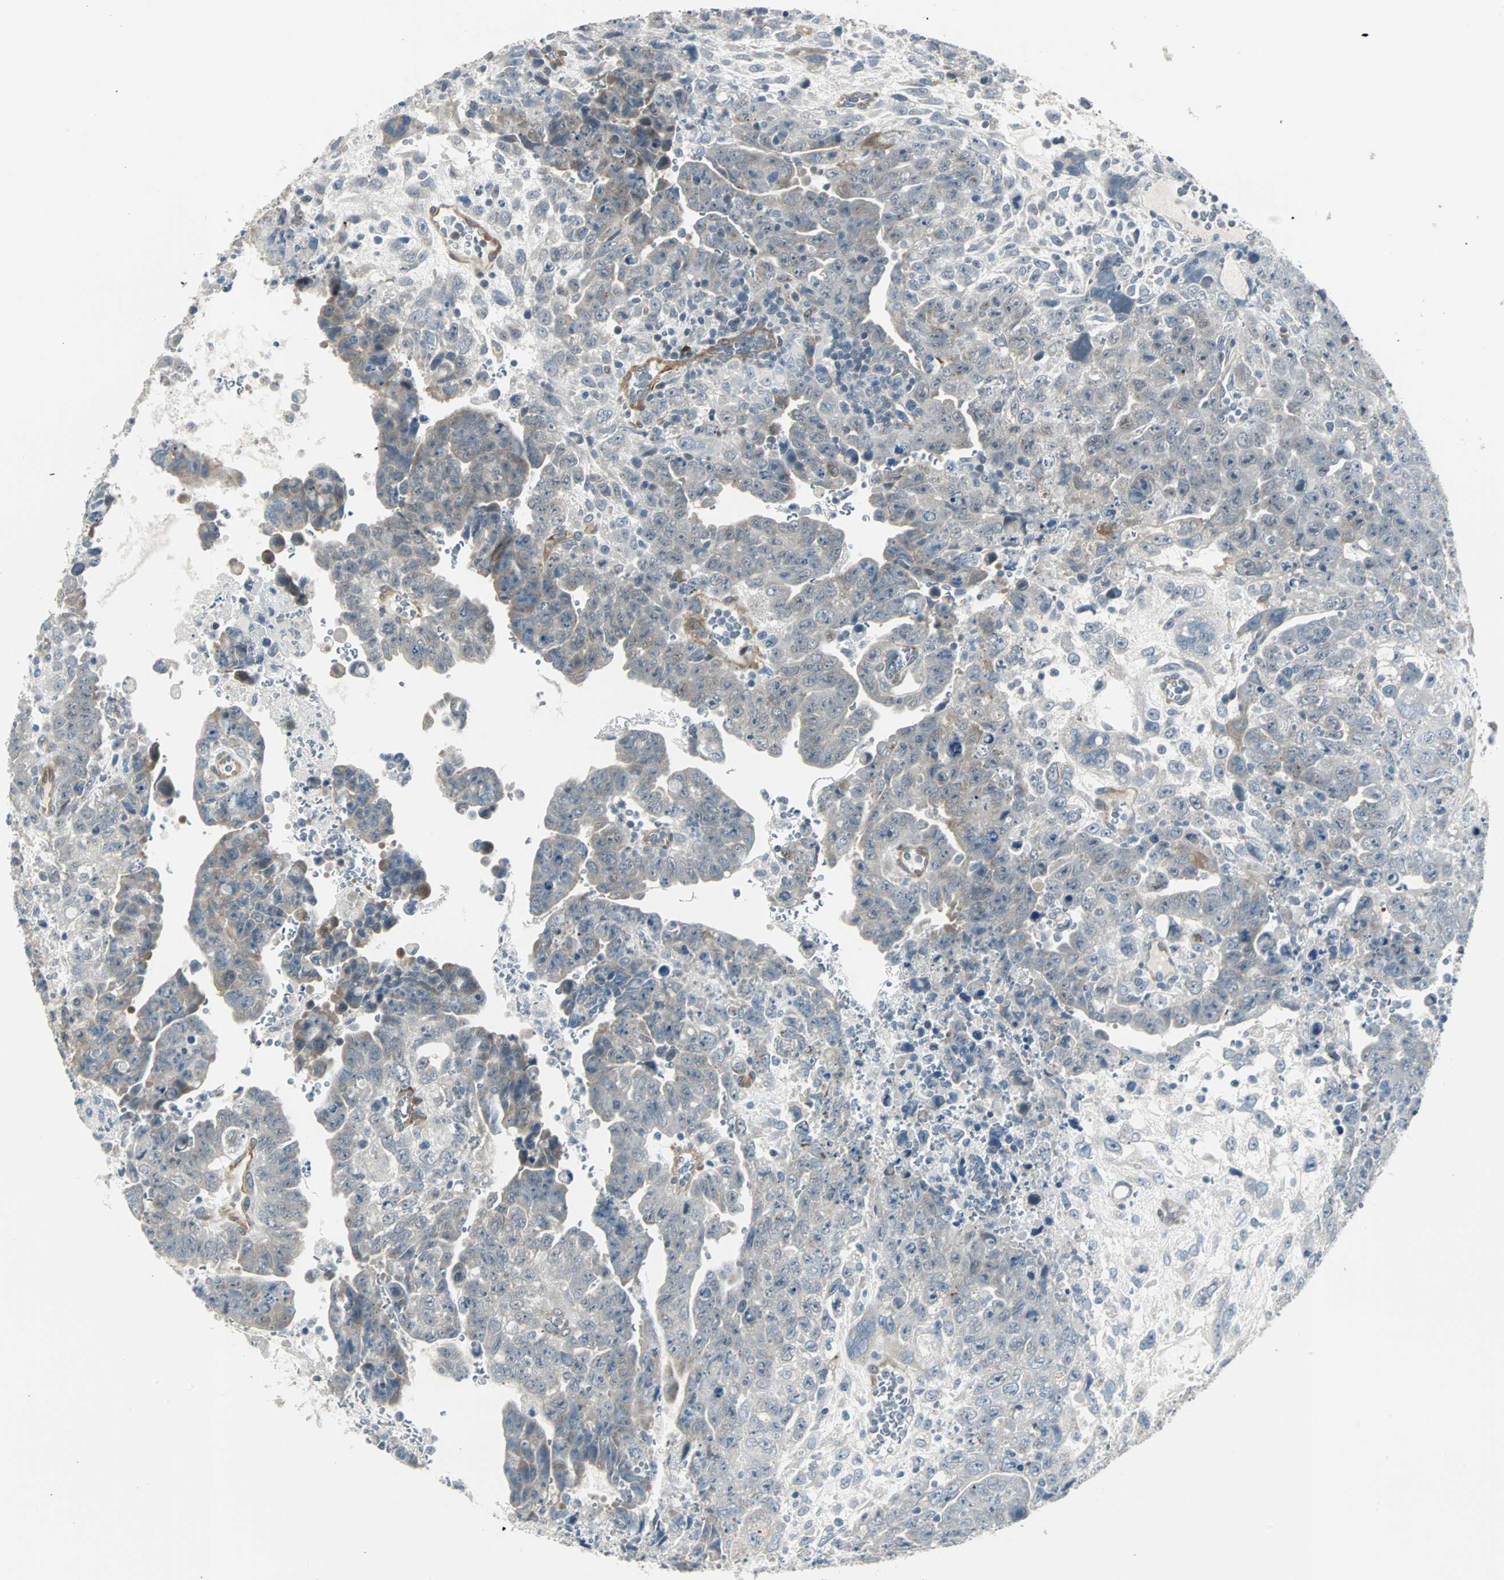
{"staining": {"intensity": "weak", "quantity": "<25%", "location": "cytoplasmic/membranous"}, "tissue": "testis cancer", "cell_type": "Tumor cells", "image_type": "cancer", "snomed": [{"axis": "morphology", "description": "Carcinoma, Embryonal, NOS"}, {"axis": "topography", "description": "Testis"}], "caption": "The histopathology image demonstrates no significant staining in tumor cells of embryonal carcinoma (testis).", "gene": "FHL2", "patient": {"sex": "male", "age": 28}}